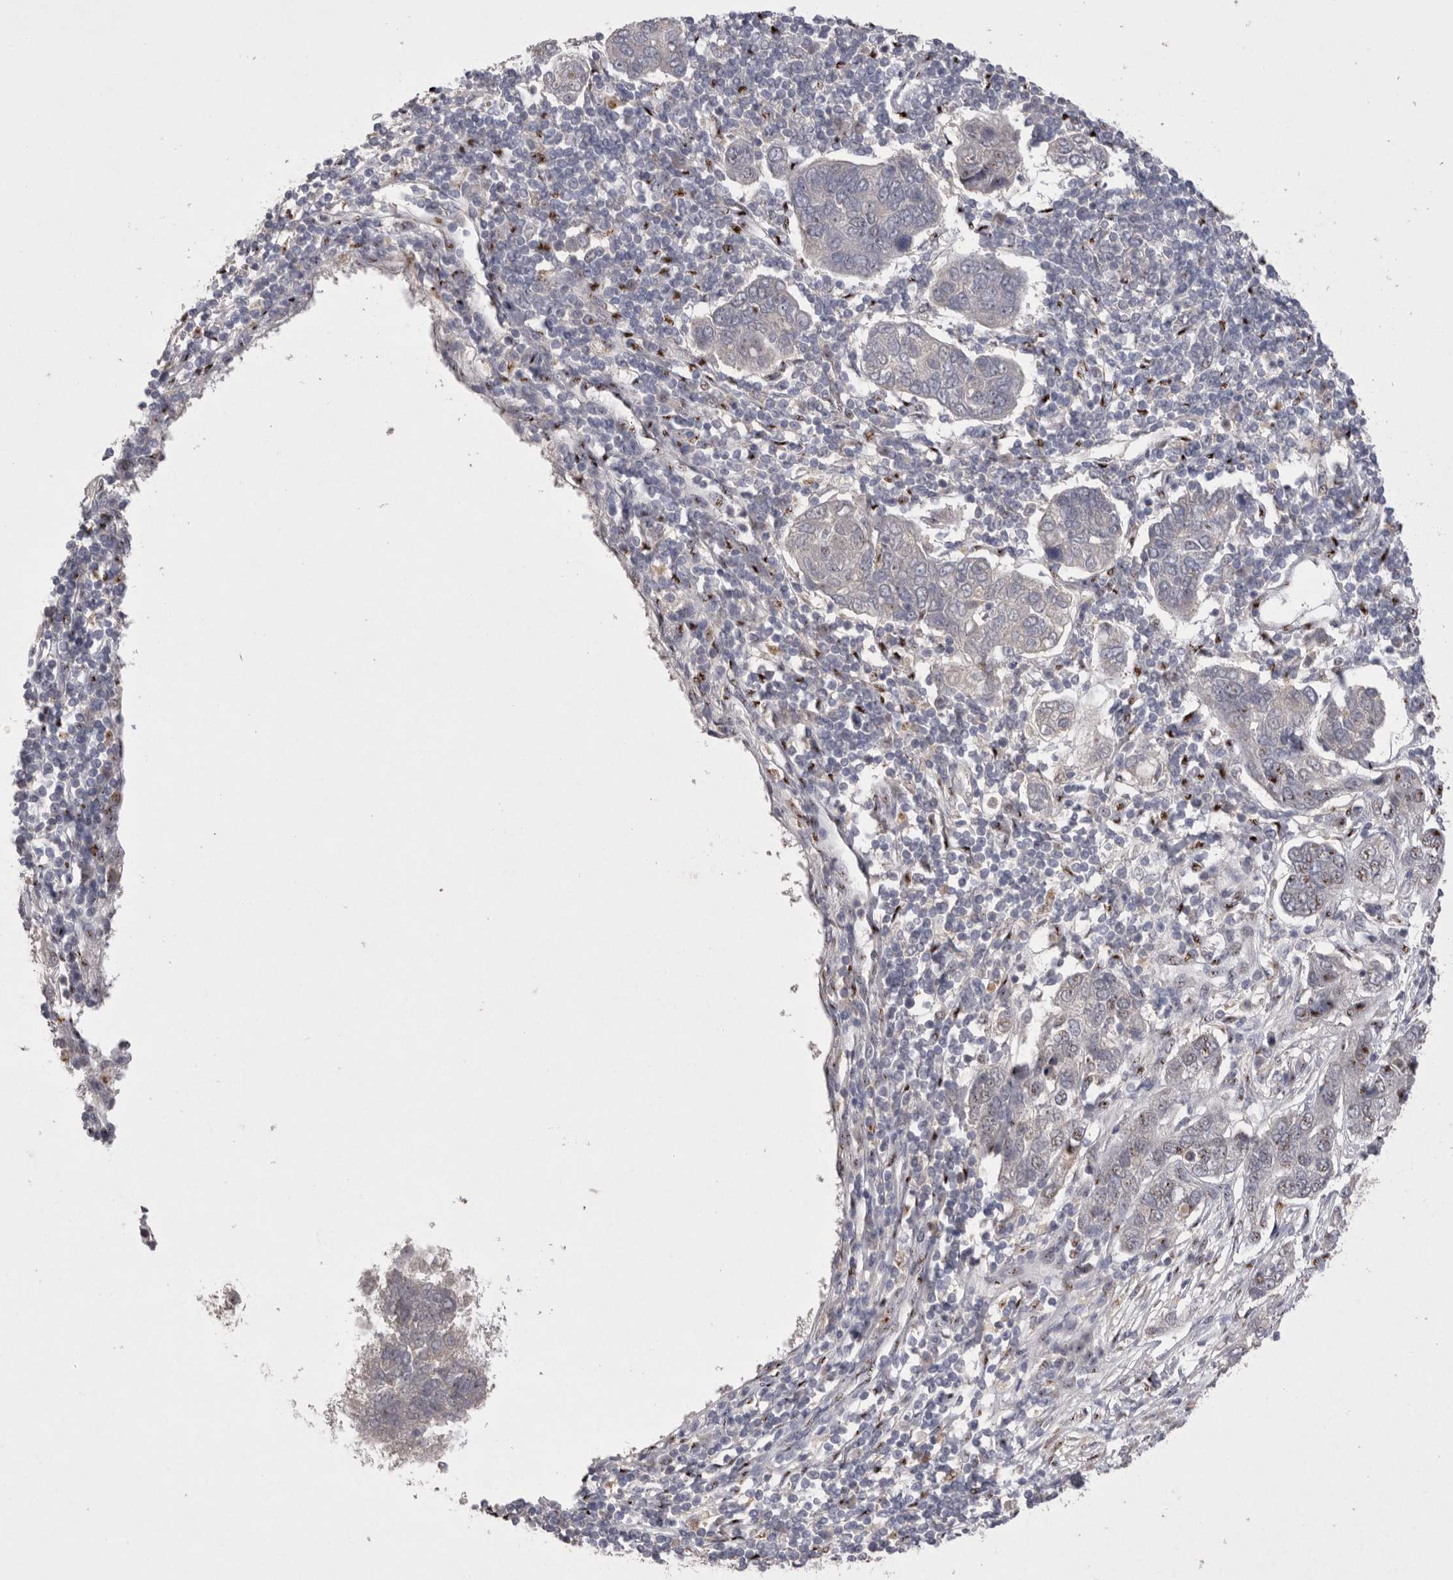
{"staining": {"intensity": "negative", "quantity": "none", "location": "none"}, "tissue": "pancreatic cancer", "cell_type": "Tumor cells", "image_type": "cancer", "snomed": [{"axis": "morphology", "description": "Adenocarcinoma, NOS"}, {"axis": "topography", "description": "Pancreas"}], "caption": "An image of pancreatic cancer (adenocarcinoma) stained for a protein demonstrates no brown staining in tumor cells.", "gene": "HUS1", "patient": {"sex": "female", "age": 61}}